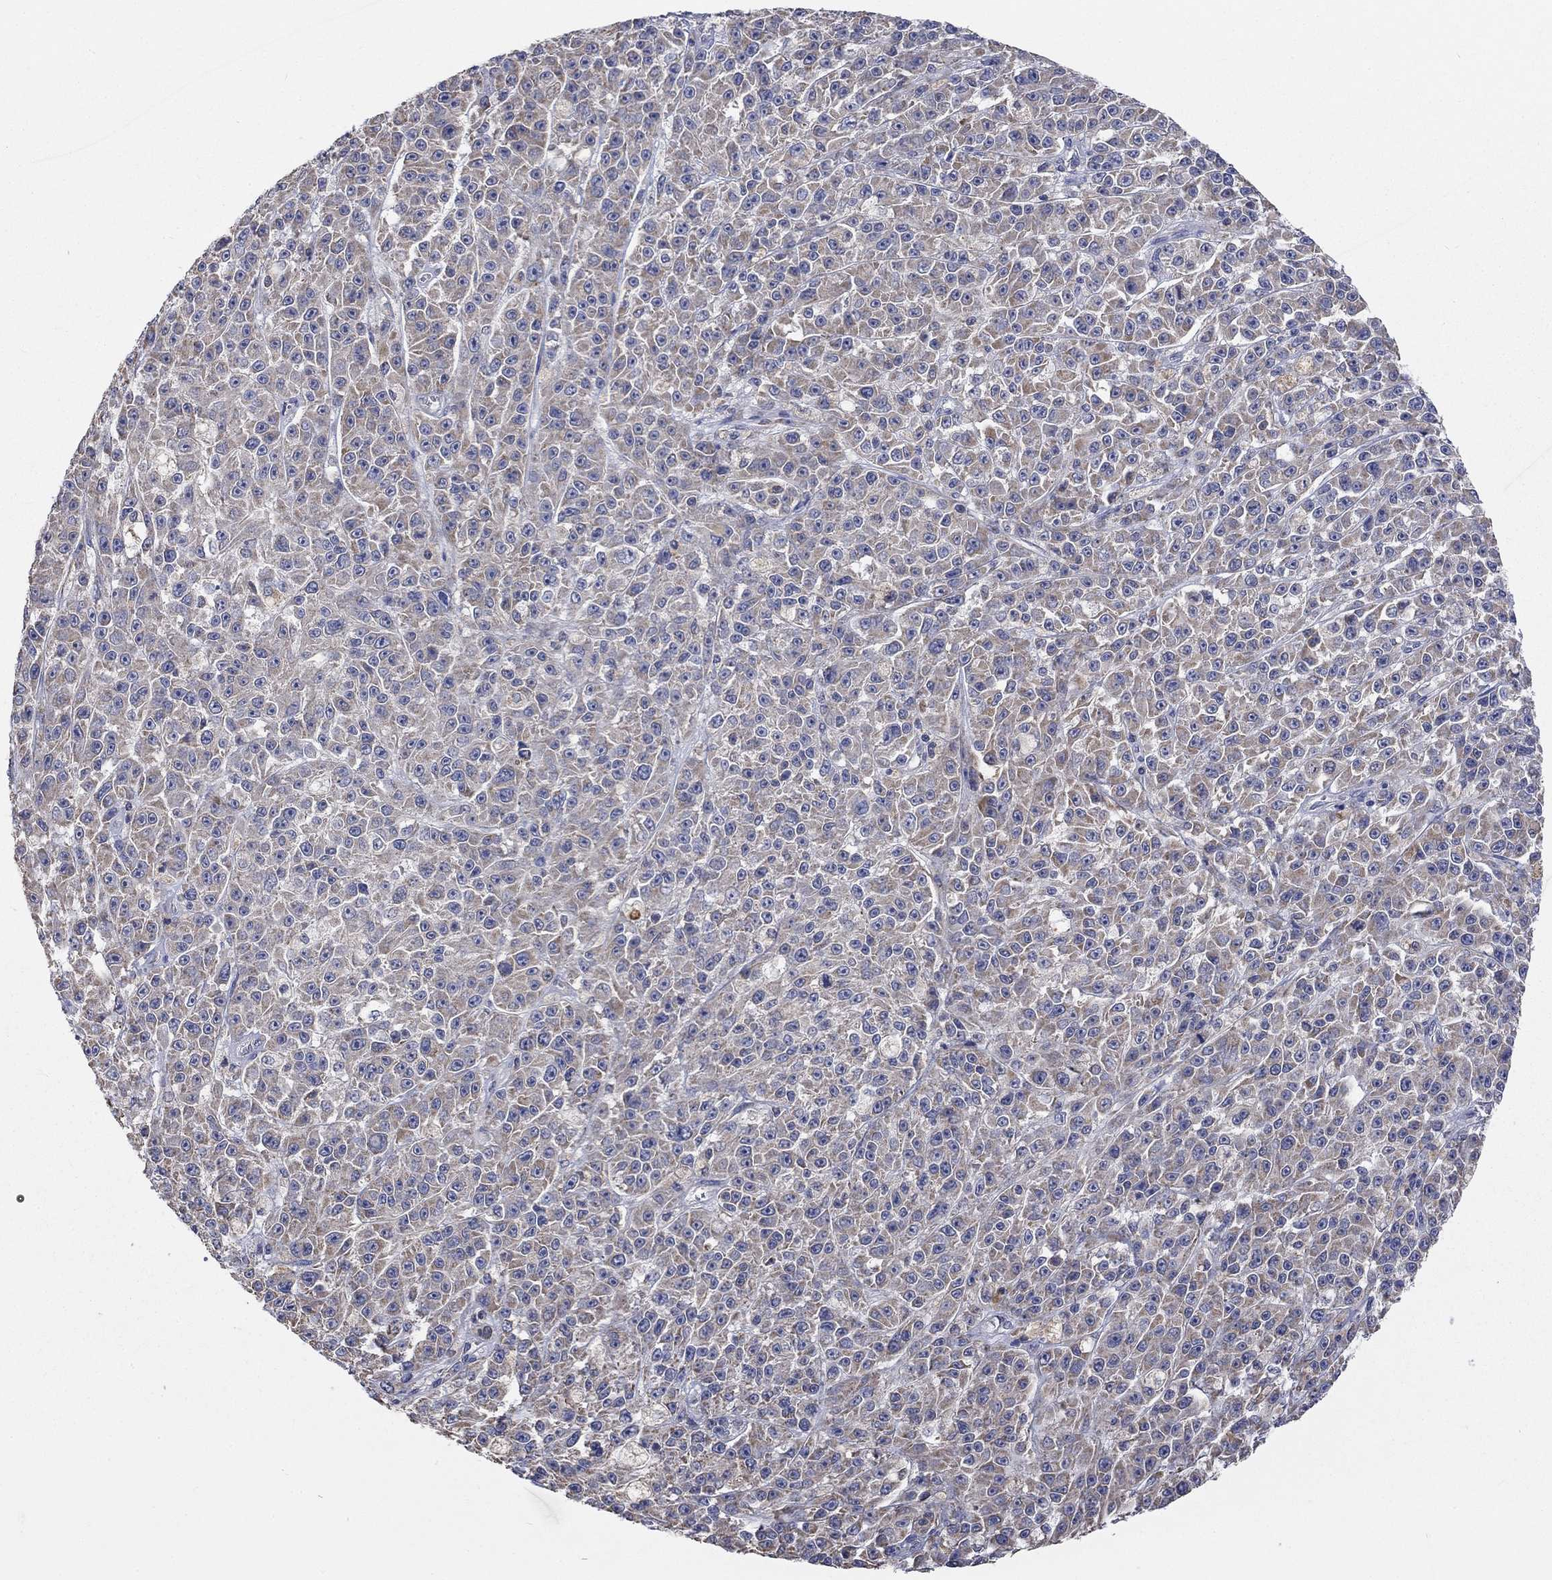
{"staining": {"intensity": "weak", "quantity": "25%-75%", "location": "cytoplasmic/membranous"}, "tissue": "melanoma", "cell_type": "Tumor cells", "image_type": "cancer", "snomed": [{"axis": "morphology", "description": "Malignant melanoma, NOS"}, {"axis": "topography", "description": "Skin"}], "caption": "IHC (DAB (3,3'-diaminobenzidine)) staining of malignant melanoma displays weak cytoplasmic/membranous protein staining in approximately 25%-75% of tumor cells.", "gene": "UGT8", "patient": {"sex": "female", "age": 58}}